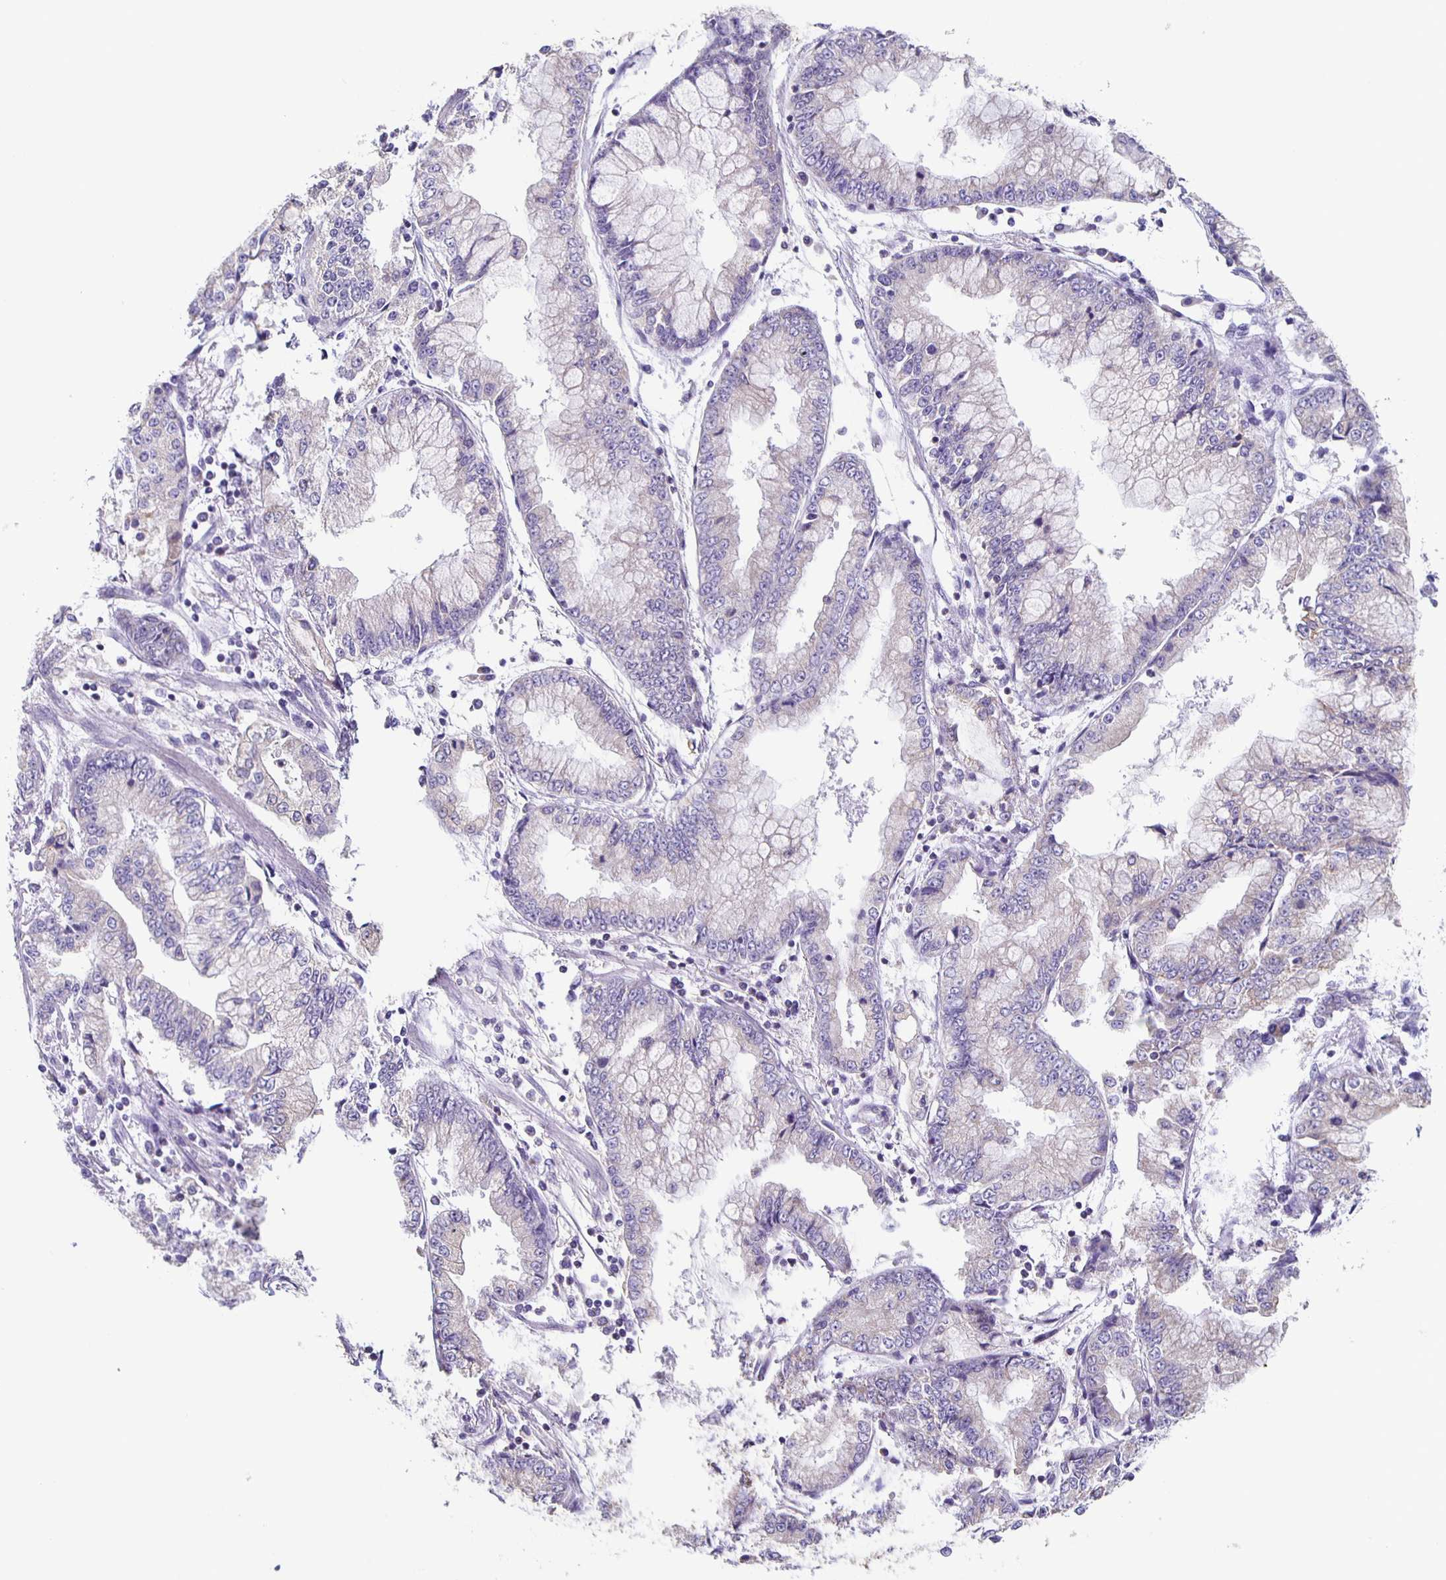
{"staining": {"intensity": "negative", "quantity": "none", "location": "none"}, "tissue": "stomach cancer", "cell_type": "Tumor cells", "image_type": "cancer", "snomed": [{"axis": "morphology", "description": "Adenocarcinoma, NOS"}, {"axis": "topography", "description": "Stomach, upper"}], "caption": "Stomach adenocarcinoma stained for a protein using immunohistochemistry (IHC) demonstrates no staining tumor cells.", "gene": "TPPP", "patient": {"sex": "female", "age": 74}}